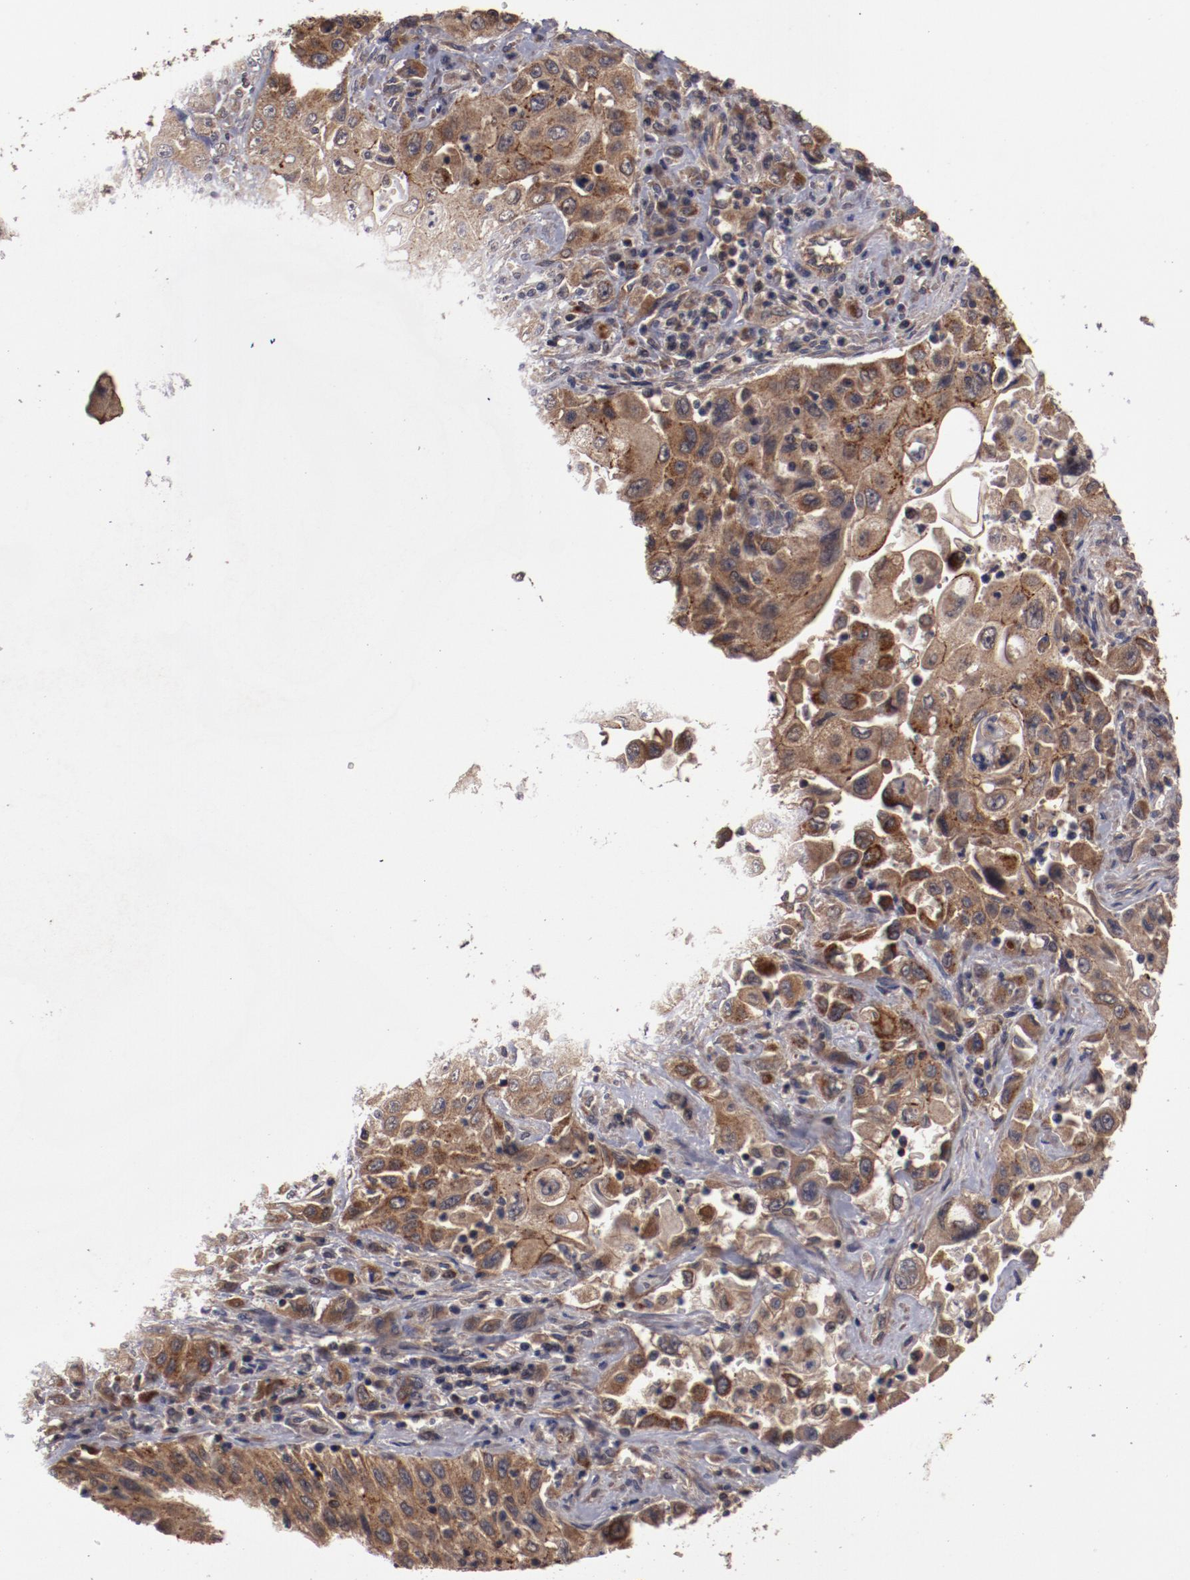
{"staining": {"intensity": "moderate", "quantity": ">75%", "location": "cytoplasmic/membranous"}, "tissue": "pancreatic cancer", "cell_type": "Tumor cells", "image_type": "cancer", "snomed": [{"axis": "morphology", "description": "Adenocarcinoma, NOS"}, {"axis": "topography", "description": "Pancreas"}], "caption": "A brown stain labels moderate cytoplasmic/membranous expression of a protein in human adenocarcinoma (pancreatic) tumor cells. (IHC, brightfield microscopy, high magnification).", "gene": "RPS6KA6", "patient": {"sex": "male", "age": 70}}